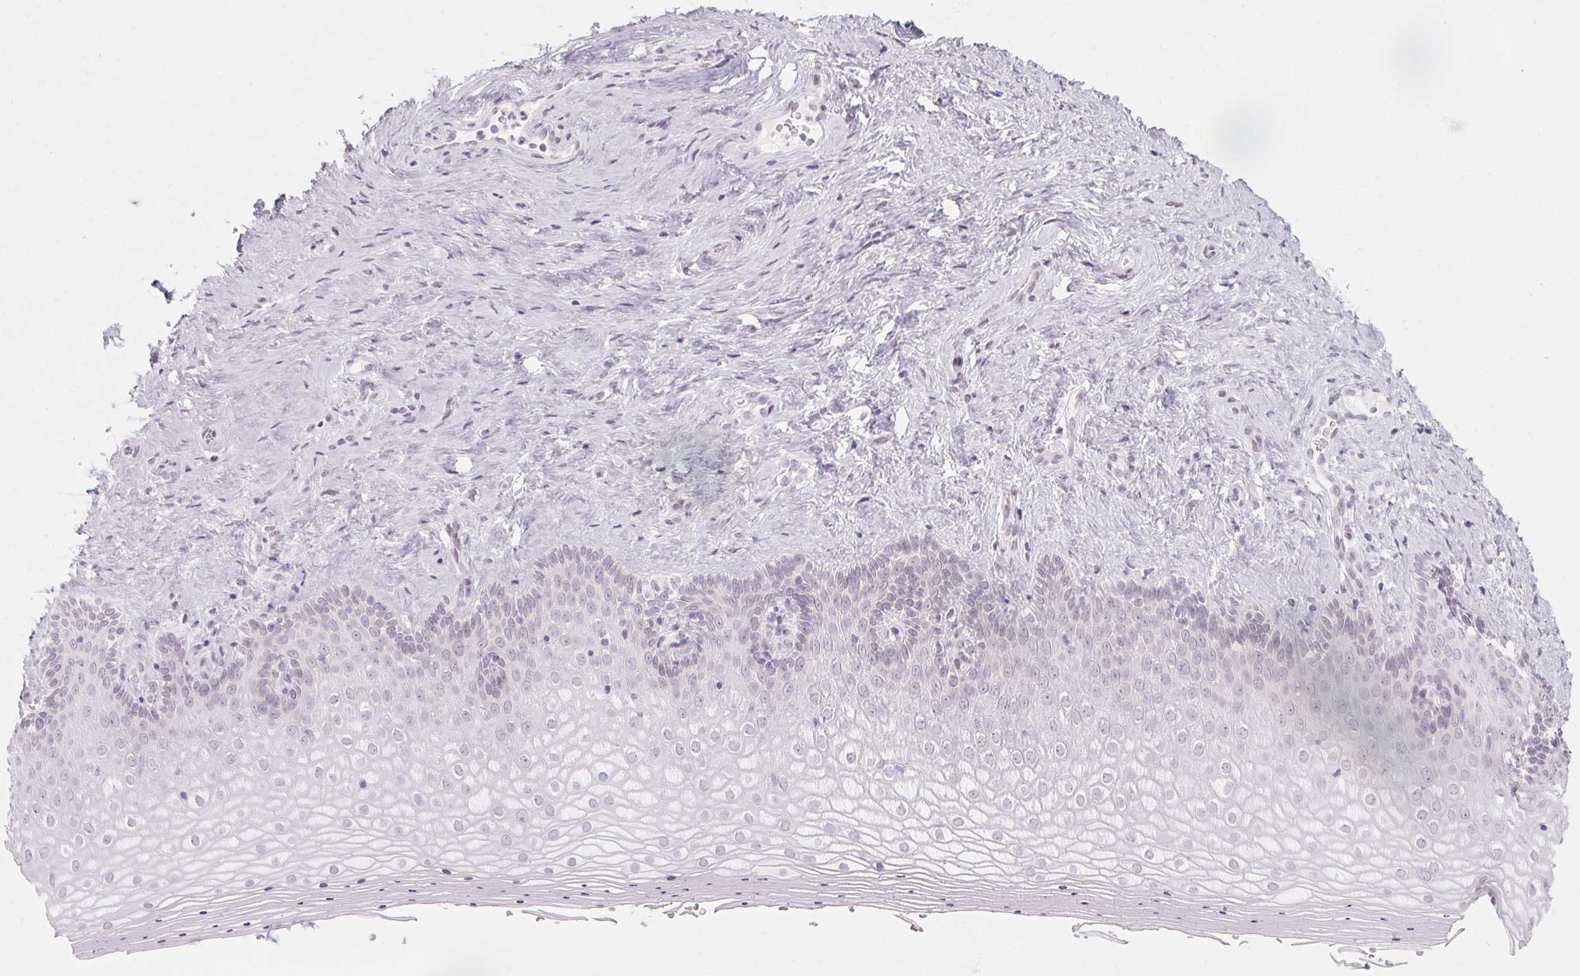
{"staining": {"intensity": "negative", "quantity": "none", "location": "none"}, "tissue": "vagina", "cell_type": "Squamous epithelial cells", "image_type": "normal", "snomed": [{"axis": "morphology", "description": "Normal tissue, NOS"}, {"axis": "topography", "description": "Vagina"}], "caption": "Immunohistochemical staining of benign human vagina exhibits no significant staining in squamous epithelial cells.", "gene": "KCNQ2", "patient": {"sex": "female", "age": 42}}